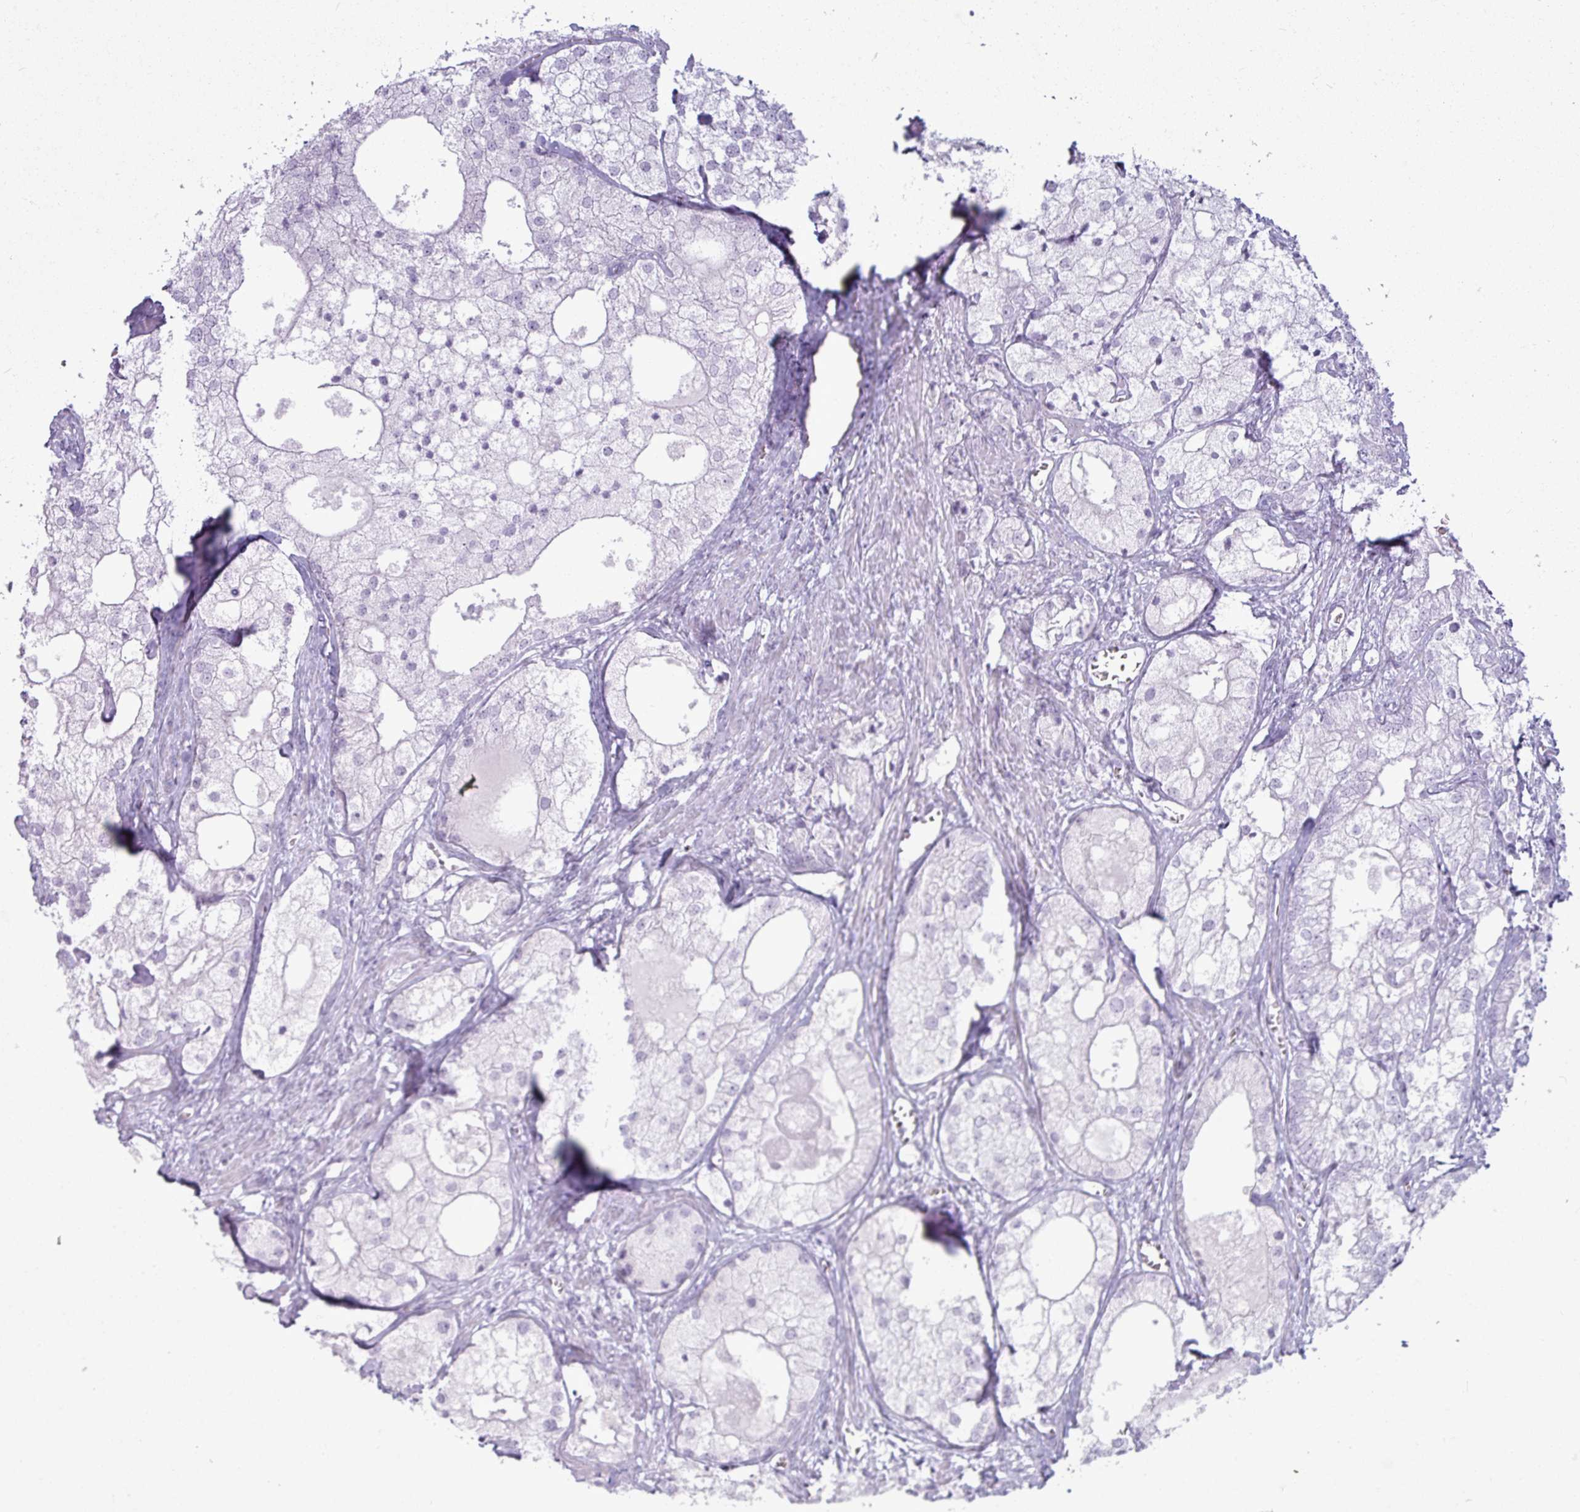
{"staining": {"intensity": "negative", "quantity": "none", "location": "none"}, "tissue": "prostate cancer", "cell_type": "Tumor cells", "image_type": "cancer", "snomed": [{"axis": "morphology", "description": "Adenocarcinoma, Low grade"}, {"axis": "topography", "description": "Prostate"}], "caption": "A high-resolution image shows immunohistochemistry (IHC) staining of adenocarcinoma (low-grade) (prostate), which exhibits no significant positivity in tumor cells.", "gene": "AMY1B", "patient": {"sex": "male", "age": 69}}